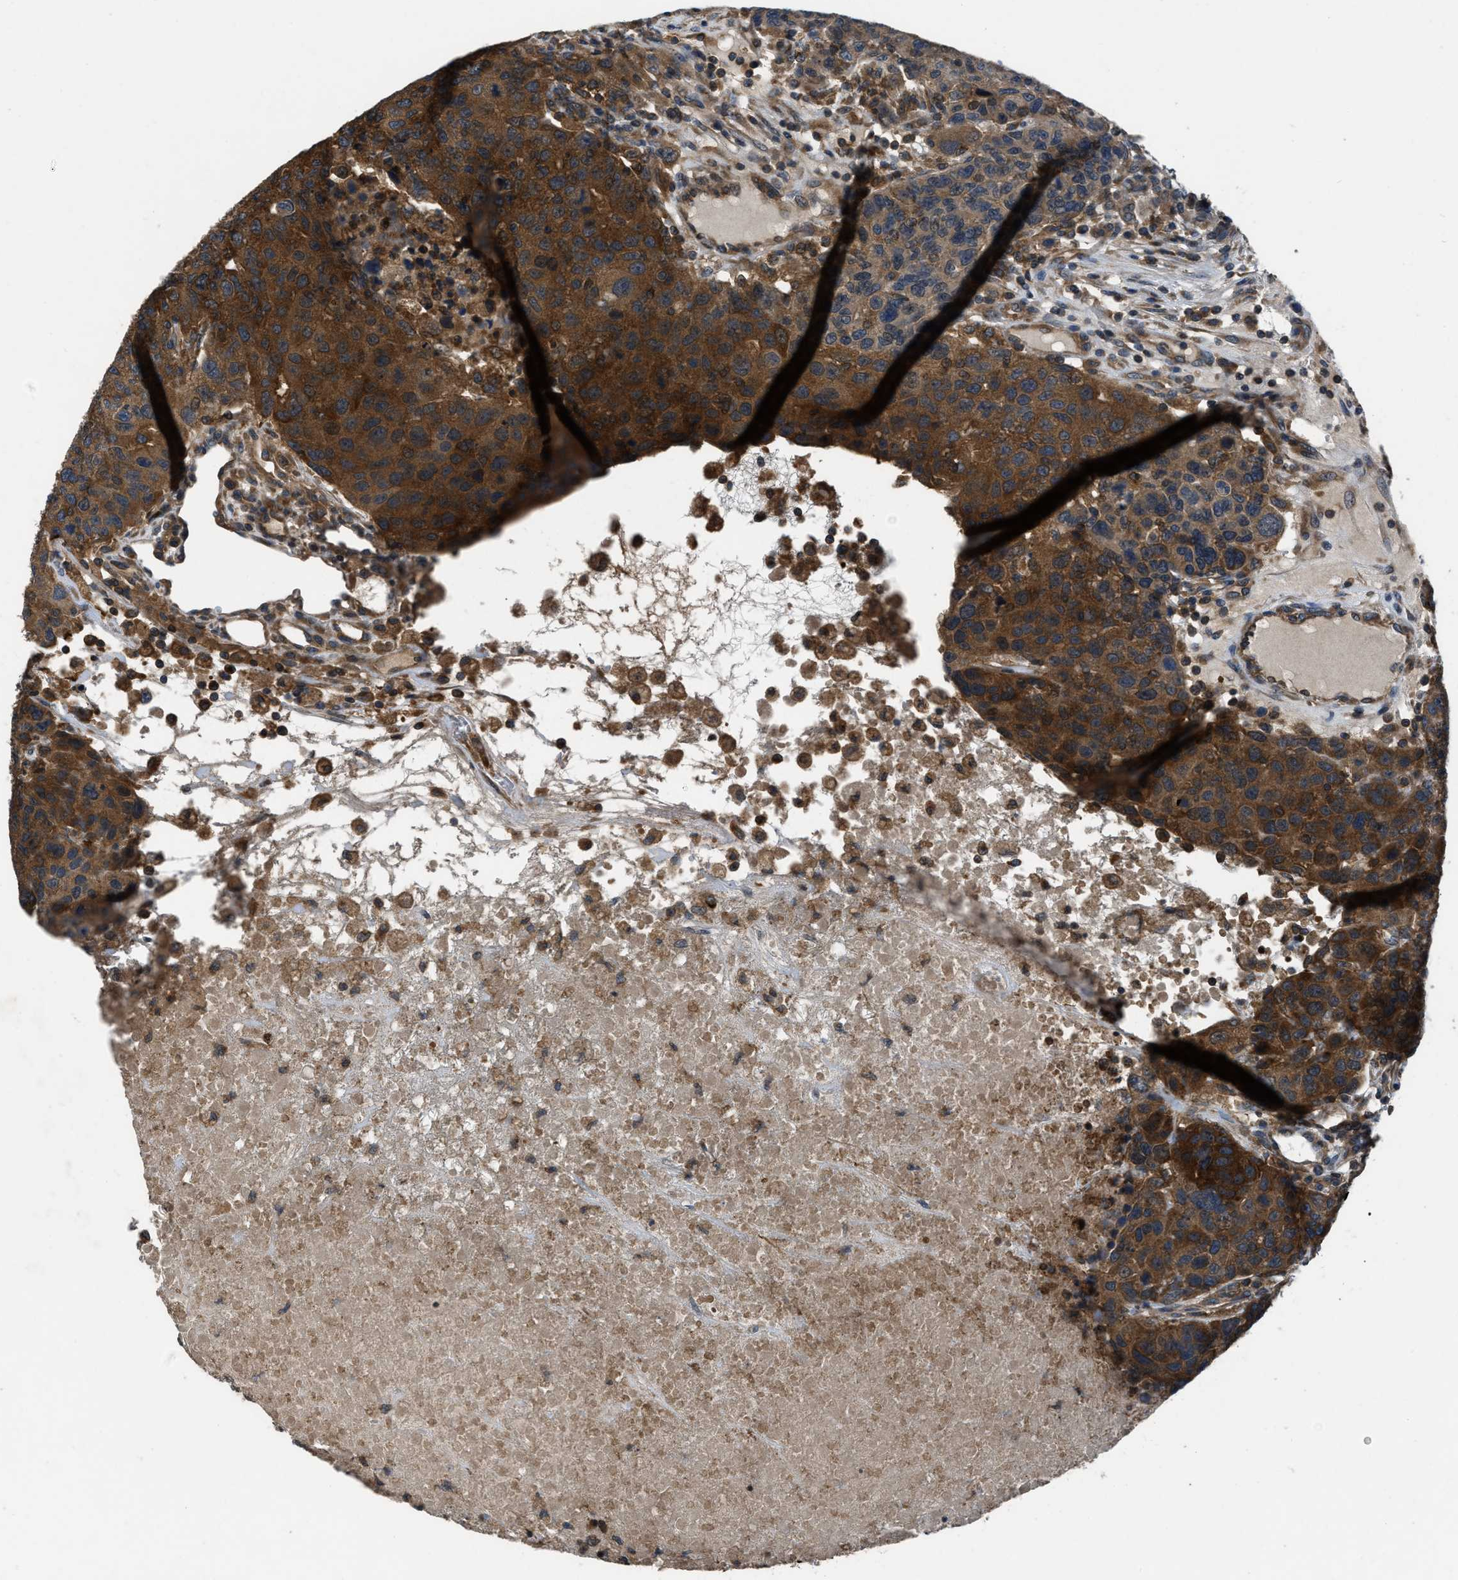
{"staining": {"intensity": "strong", "quantity": ">75%", "location": "cytoplasmic/membranous"}, "tissue": "breast cancer", "cell_type": "Tumor cells", "image_type": "cancer", "snomed": [{"axis": "morphology", "description": "Duct carcinoma"}, {"axis": "topography", "description": "Breast"}], "caption": "IHC image of neoplastic tissue: human breast invasive ductal carcinoma stained using IHC demonstrates high levels of strong protein expression localized specifically in the cytoplasmic/membranous of tumor cells, appearing as a cytoplasmic/membranous brown color.", "gene": "USP25", "patient": {"sex": "female", "age": 37}}